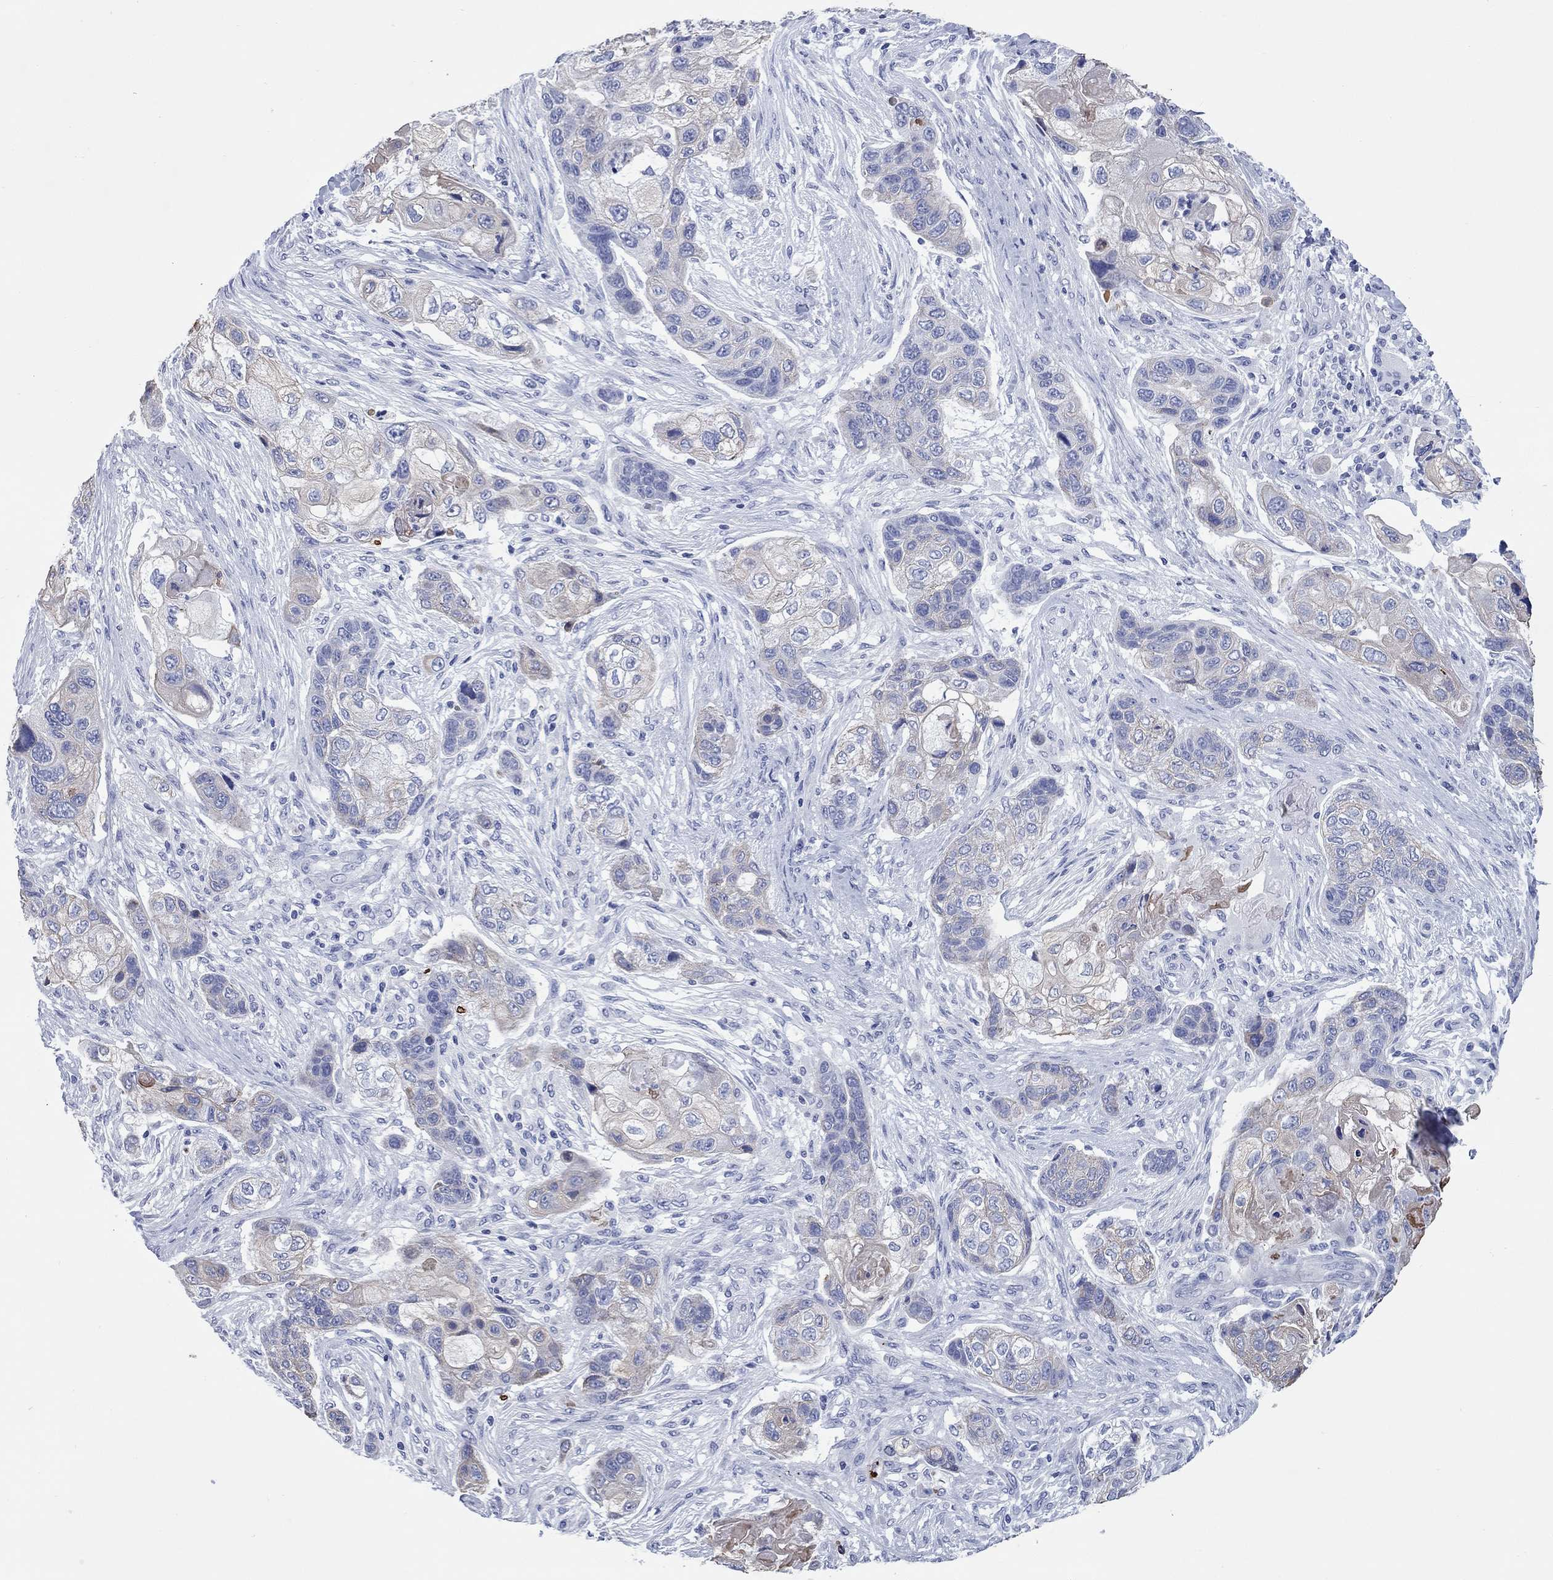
{"staining": {"intensity": "weak", "quantity": ">75%", "location": "cytoplasmic/membranous"}, "tissue": "lung cancer", "cell_type": "Tumor cells", "image_type": "cancer", "snomed": [{"axis": "morphology", "description": "Squamous cell carcinoma, NOS"}, {"axis": "topography", "description": "Lung"}], "caption": "An IHC micrograph of tumor tissue is shown. Protein staining in brown highlights weak cytoplasmic/membranous positivity in lung cancer within tumor cells.", "gene": "CCNA1", "patient": {"sex": "male", "age": 69}}